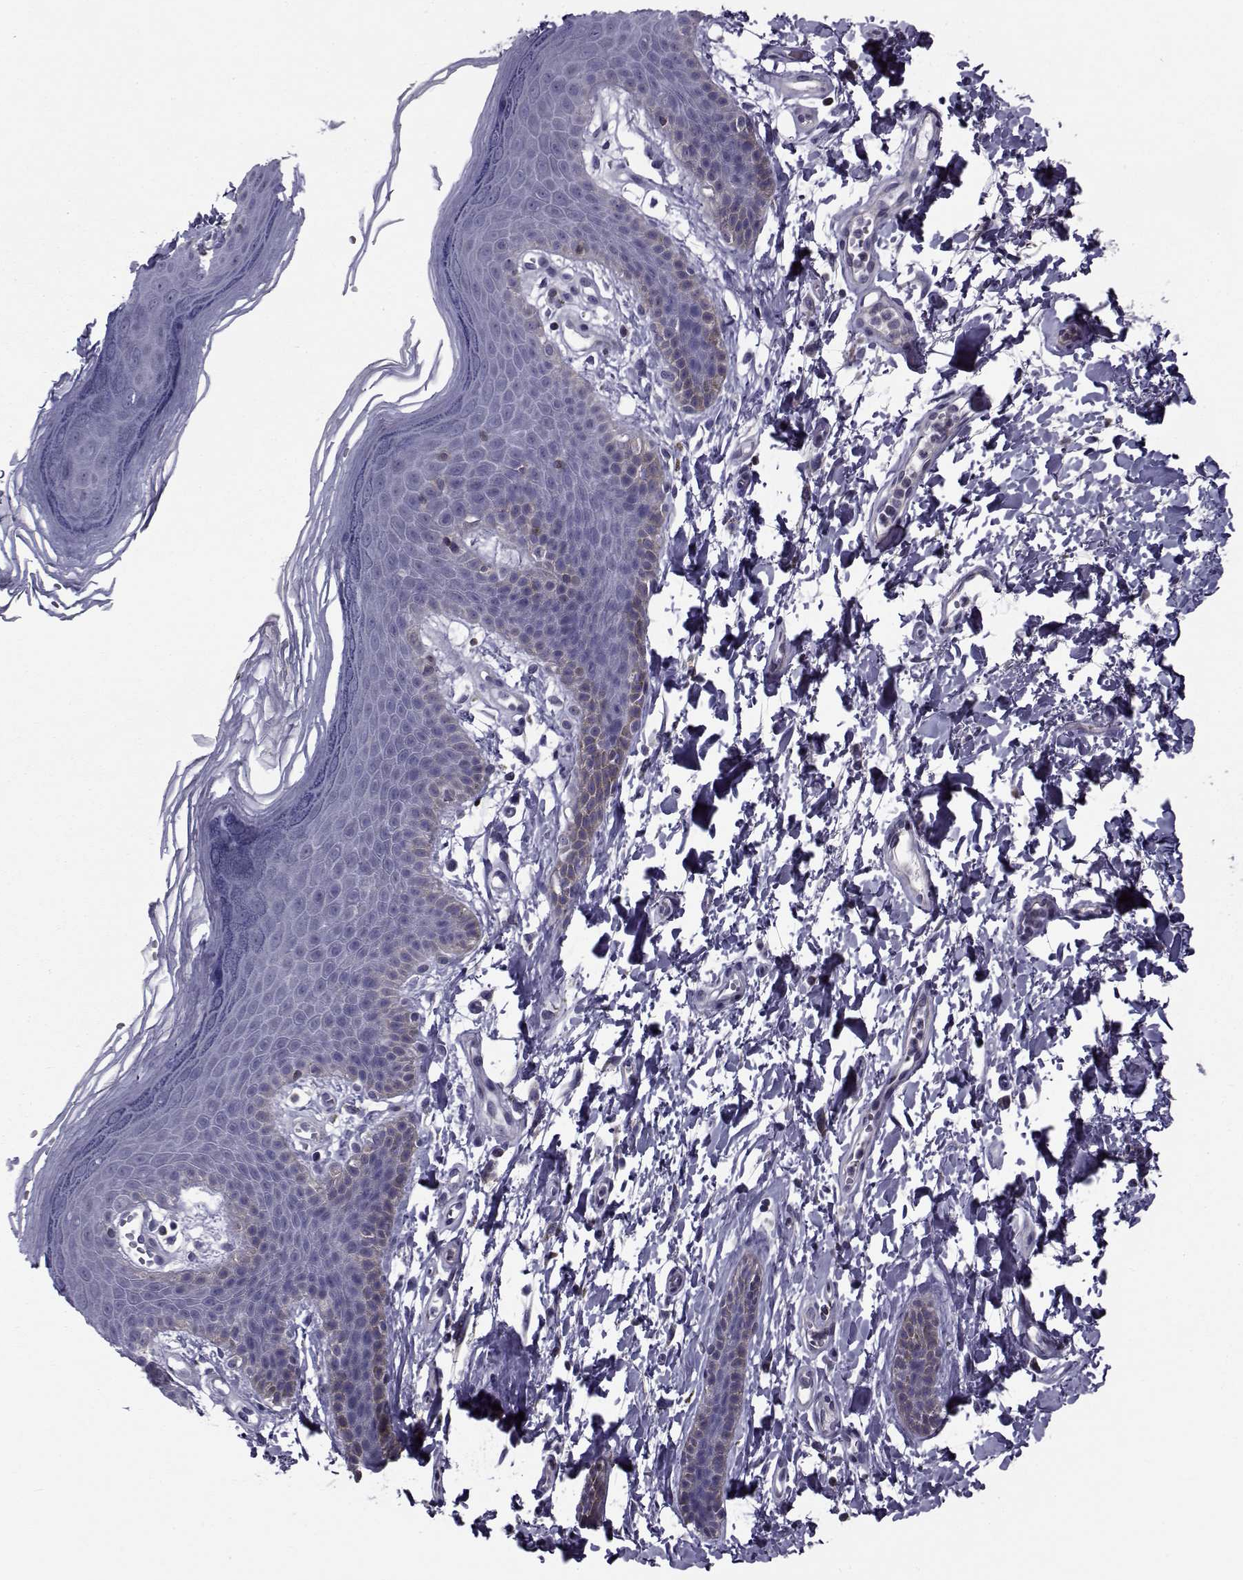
{"staining": {"intensity": "negative", "quantity": "none", "location": "none"}, "tissue": "skin", "cell_type": "Epidermal cells", "image_type": "normal", "snomed": [{"axis": "morphology", "description": "Normal tissue, NOS"}, {"axis": "topography", "description": "Anal"}], "caption": "This image is of normal skin stained with immunohistochemistry to label a protein in brown with the nuclei are counter-stained blue. There is no staining in epidermal cells.", "gene": "LRRC27", "patient": {"sex": "male", "age": 53}}